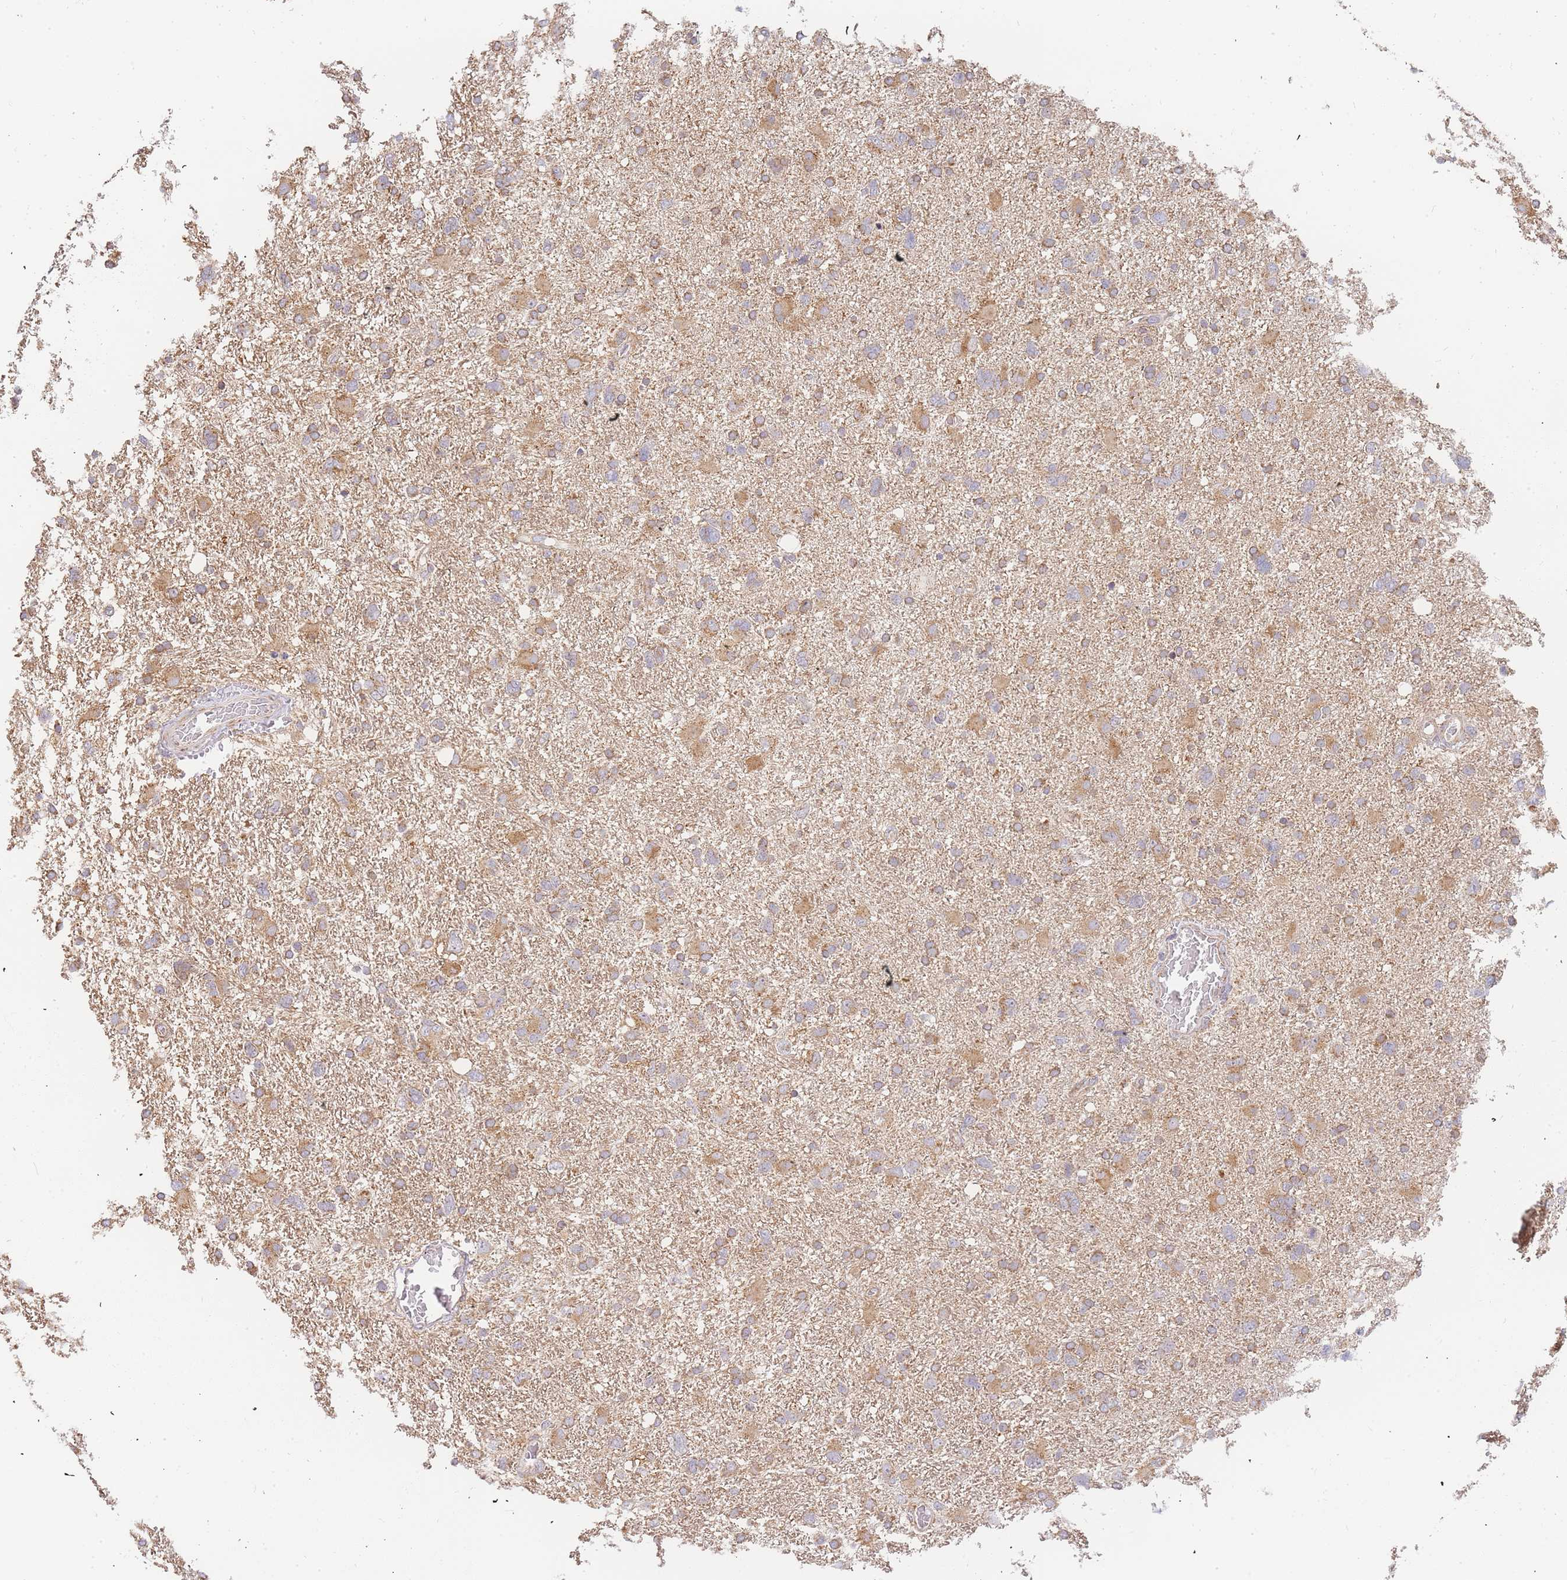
{"staining": {"intensity": "moderate", "quantity": "25%-75%", "location": "cytoplasmic/membranous"}, "tissue": "glioma", "cell_type": "Tumor cells", "image_type": "cancer", "snomed": [{"axis": "morphology", "description": "Glioma, malignant, High grade"}, {"axis": "topography", "description": "Brain"}], "caption": "There is medium levels of moderate cytoplasmic/membranous positivity in tumor cells of malignant glioma (high-grade), as demonstrated by immunohistochemical staining (brown color).", "gene": "ADCY9", "patient": {"sex": "male", "age": 61}}